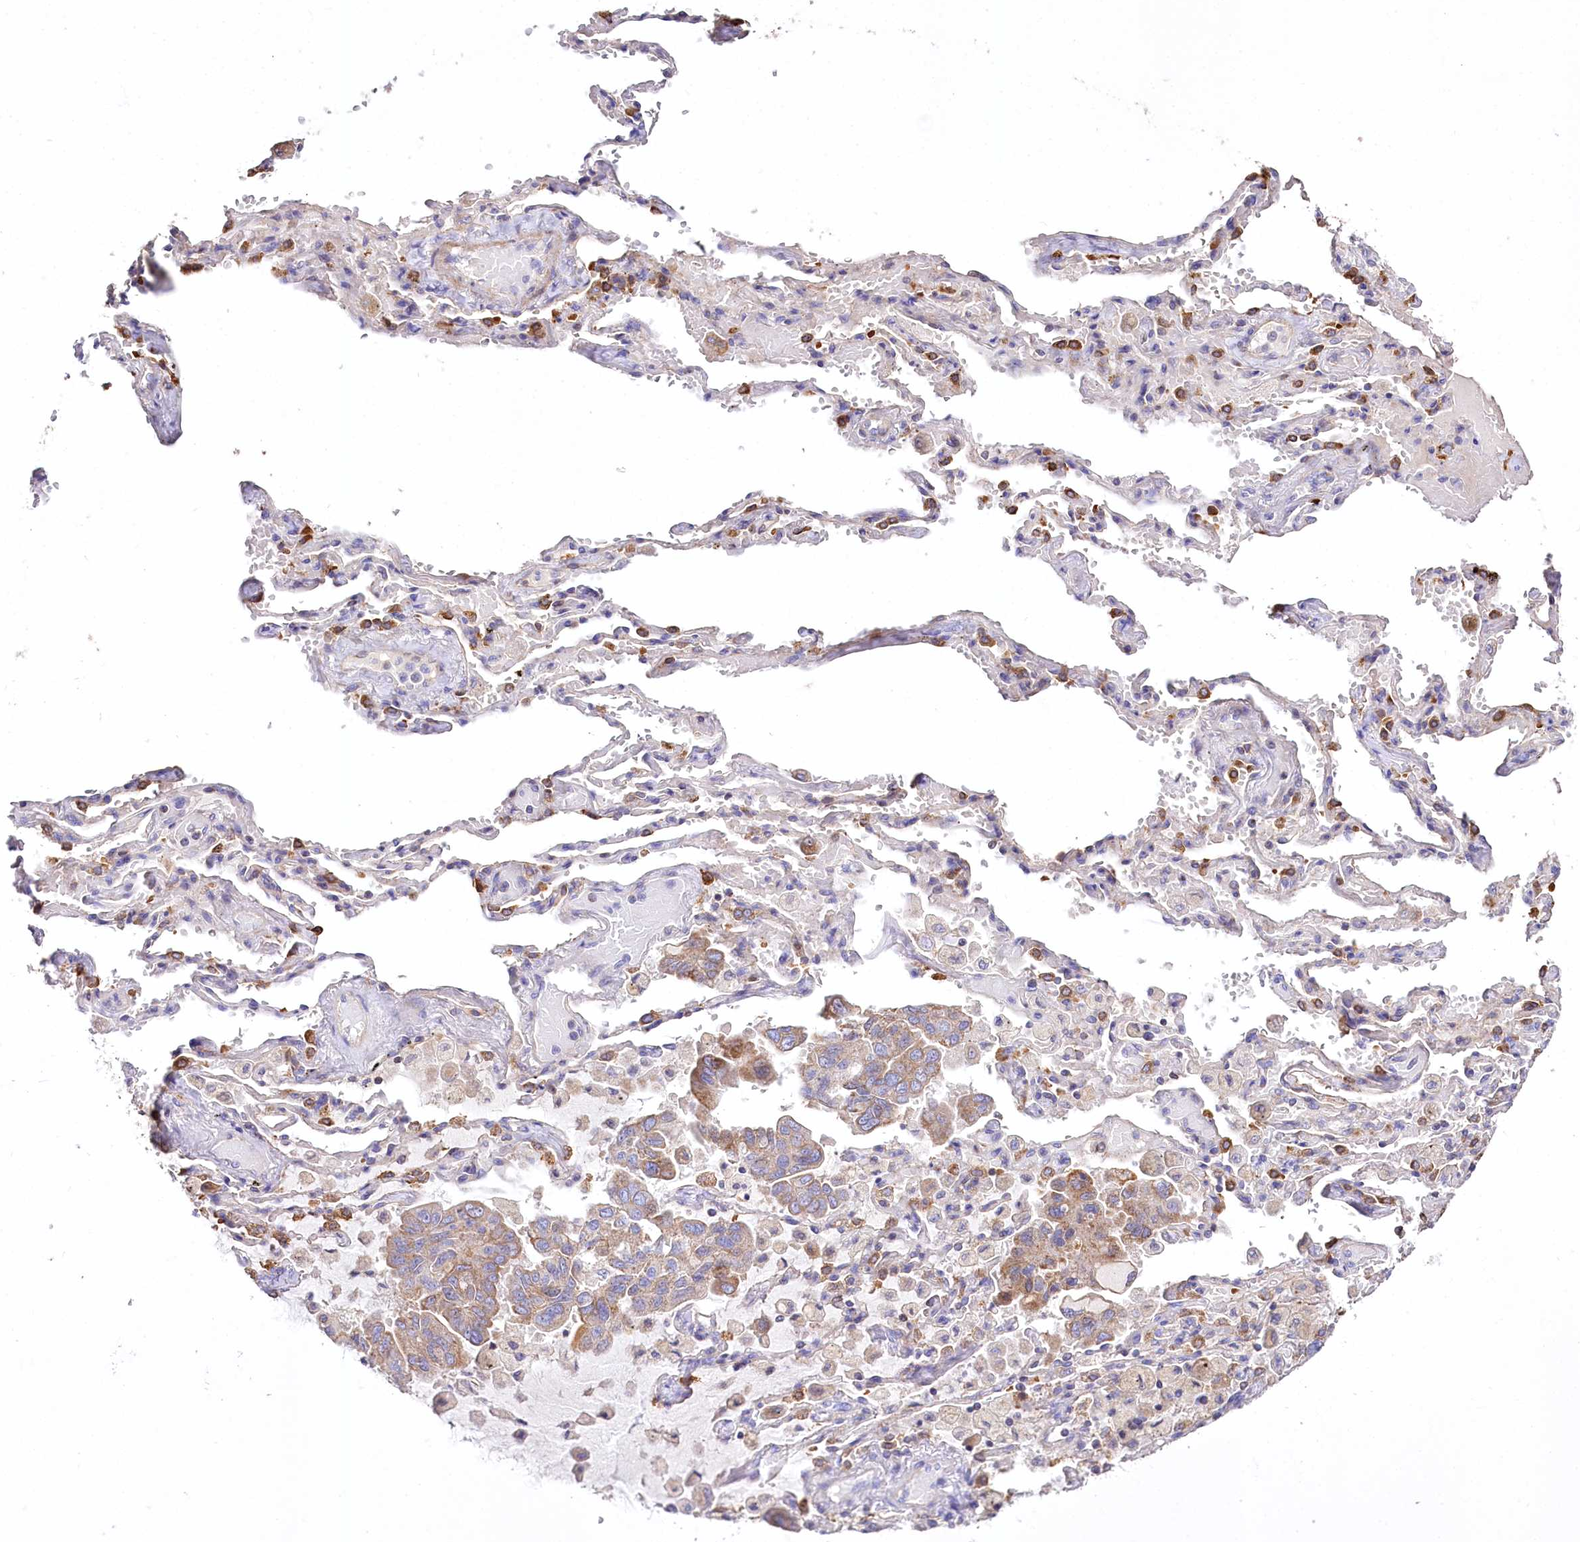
{"staining": {"intensity": "moderate", "quantity": "<25%", "location": "cytoplasmic/membranous"}, "tissue": "lung cancer", "cell_type": "Tumor cells", "image_type": "cancer", "snomed": [{"axis": "morphology", "description": "Adenocarcinoma, NOS"}, {"axis": "topography", "description": "Lung"}], "caption": "DAB immunohistochemical staining of human adenocarcinoma (lung) shows moderate cytoplasmic/membranous protein staining in about <25% of tumor cells. (DAB = brown stain, brightfield microscopy at high magnification).", "gene": "PTER", "patient": {"sex": "male", "age": 64}}